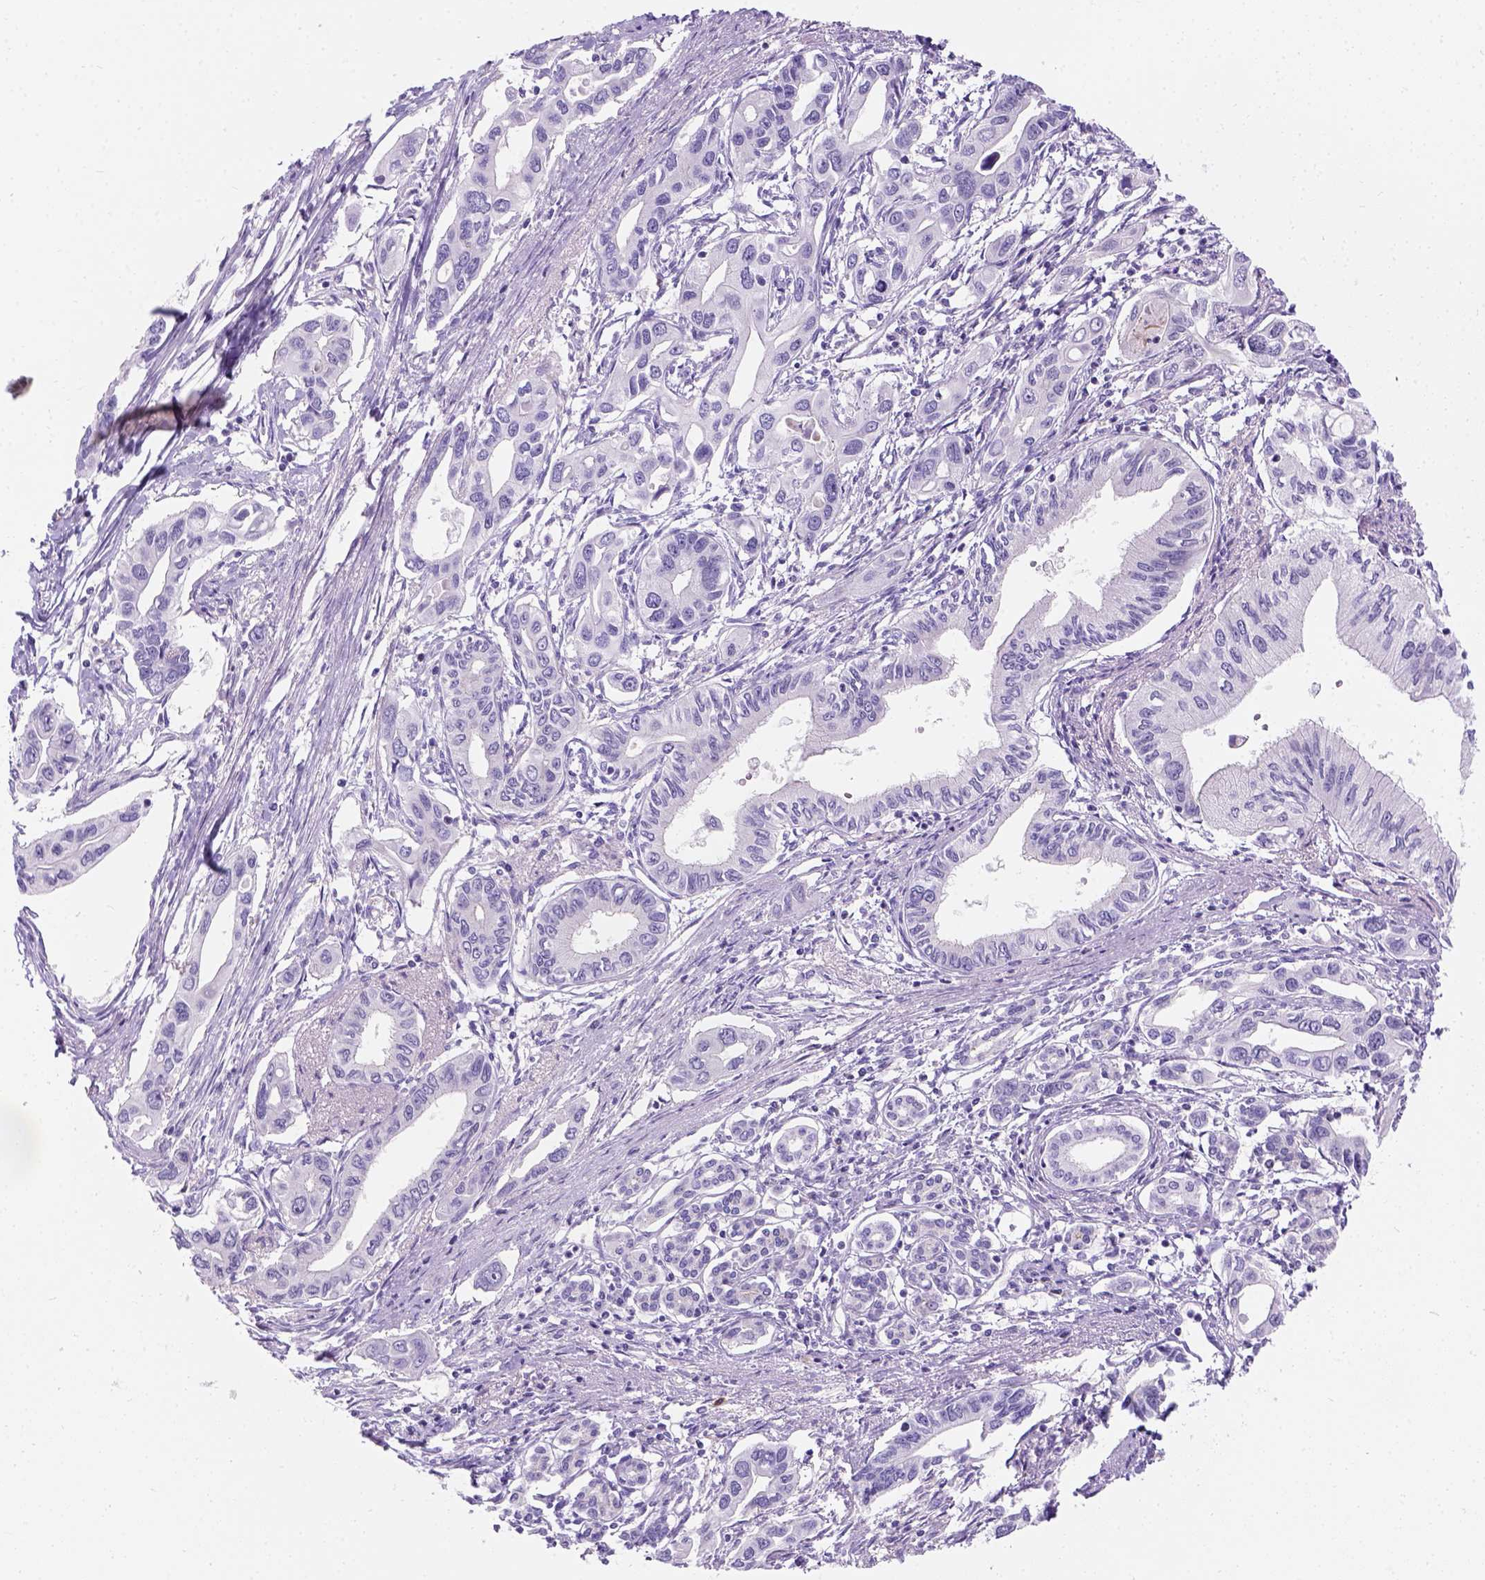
{"staining": {"intensity": "negative", "quantity": "none", "location": "none"}, "tissue": "pancreatic cancer", "cell_type": "Tumor cells", "image_type": "cancer", "snomed": [{"axis": "morphology", "description": "Adenocarcinoma, NOS"}, {"axis": "topography", "description": "Pancreas"}], "caption": "The immunohistochemistry photomicrograph has no significant expression in tumor cells of adenocarcinoma (pancreatic) tissue. (DAB immunohistochemistry (IHC), high magnification).", "gene": "C20orf144", "patient": {"sex": "male", "age": 60}}